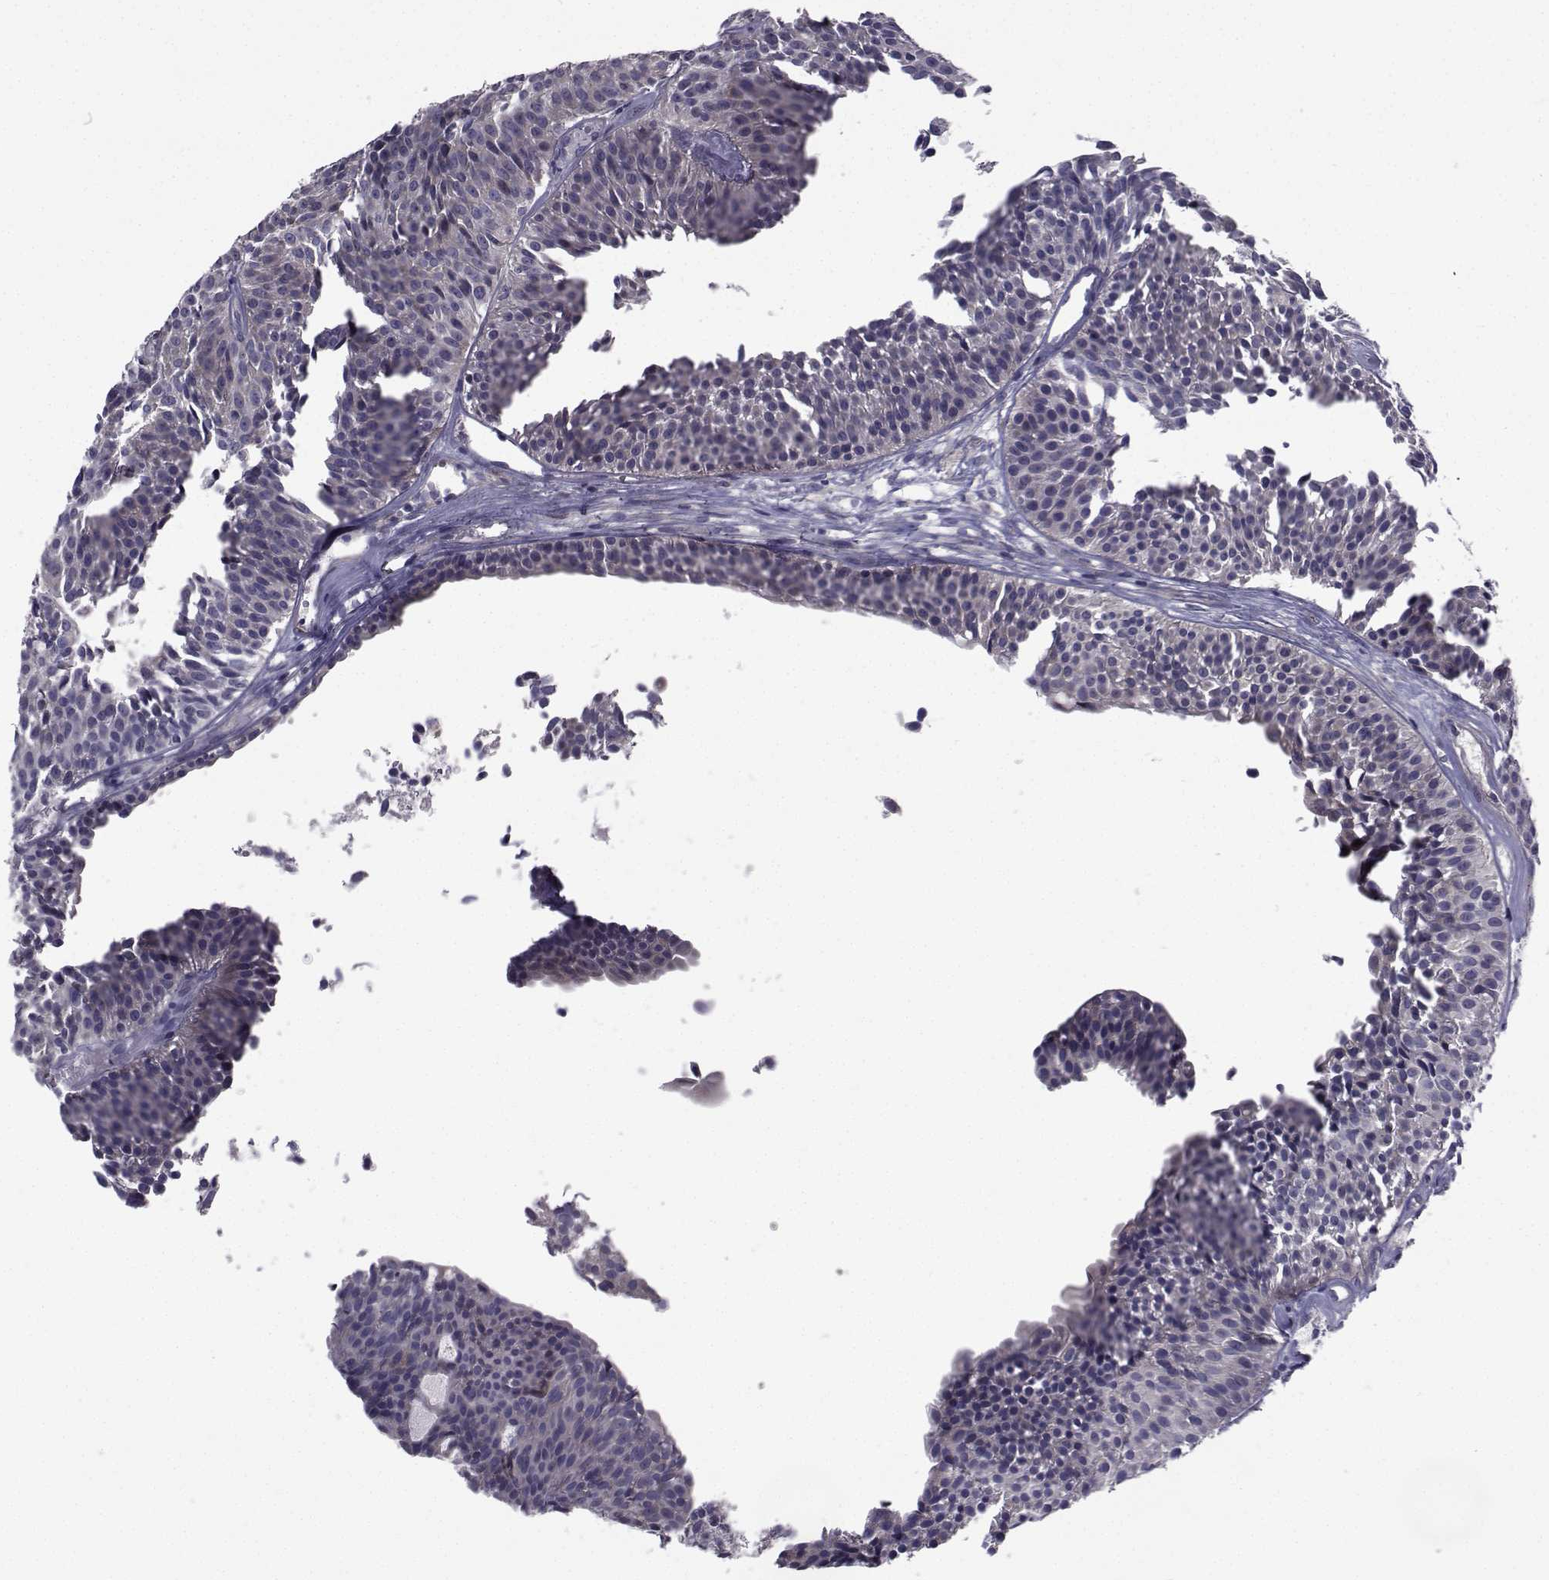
{"staining": {"intensity": "weak", "quantity": "<25%", "location": "cytoplasmic/membranous"}, "tissue": "urothelial cancer", "cell_type": "Tumor cells", "image_type": "cancer", "snomed": [{"axis": "morphology", "description": "Urothelial carcinoma, Low grade"}, {"axis": "topography", "description": "Urinary bladder"}], "caption": "Immunohistochemical staining of human urothelial cancer demonstrates no significant staining in tumor cells.", "gene": "CFAP74", "patient": {"sex": "male", "age": 63}}